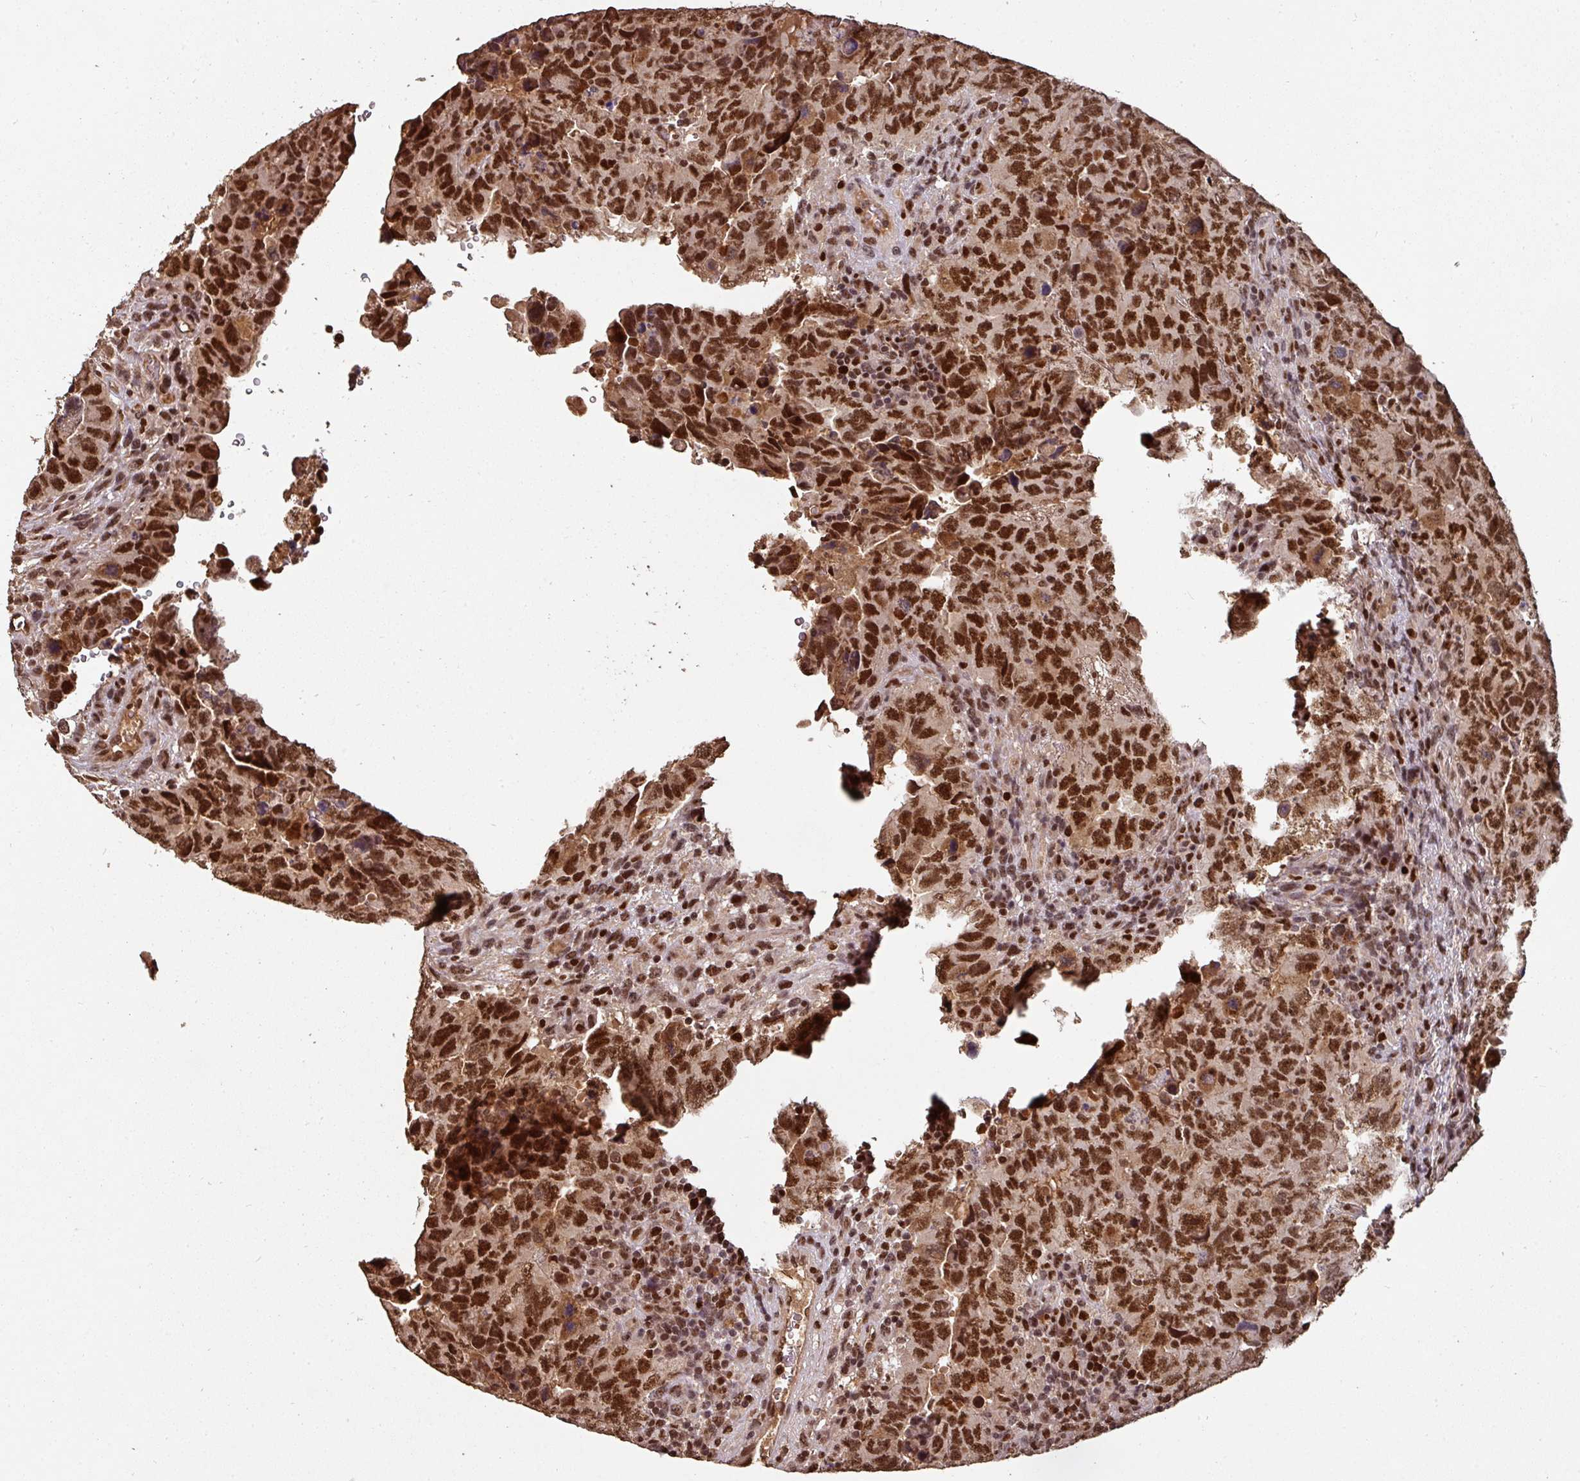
{"staining": {"intensity": "strong", "quantity": ">75%", "location": "nuclear"}, "tissue": "testis cancer", "cell_type": "Tumor cells", "image_type": "cancer", "snomed": [{"axis": "morphology", "description": "Carcinoma, Embryonal, NOS"}, {"axis": "topography", "description": "Testis"}], "caption": "DAB immunohistochemical staining of testis cancer demonstrates strong nuclear protein expression in approximately >75% of tumor cells. (Brightfield microscopy of DAB IHC at high magnification).", "gene": "POLD1", "patient": {"sex": "male", "age": 24}}